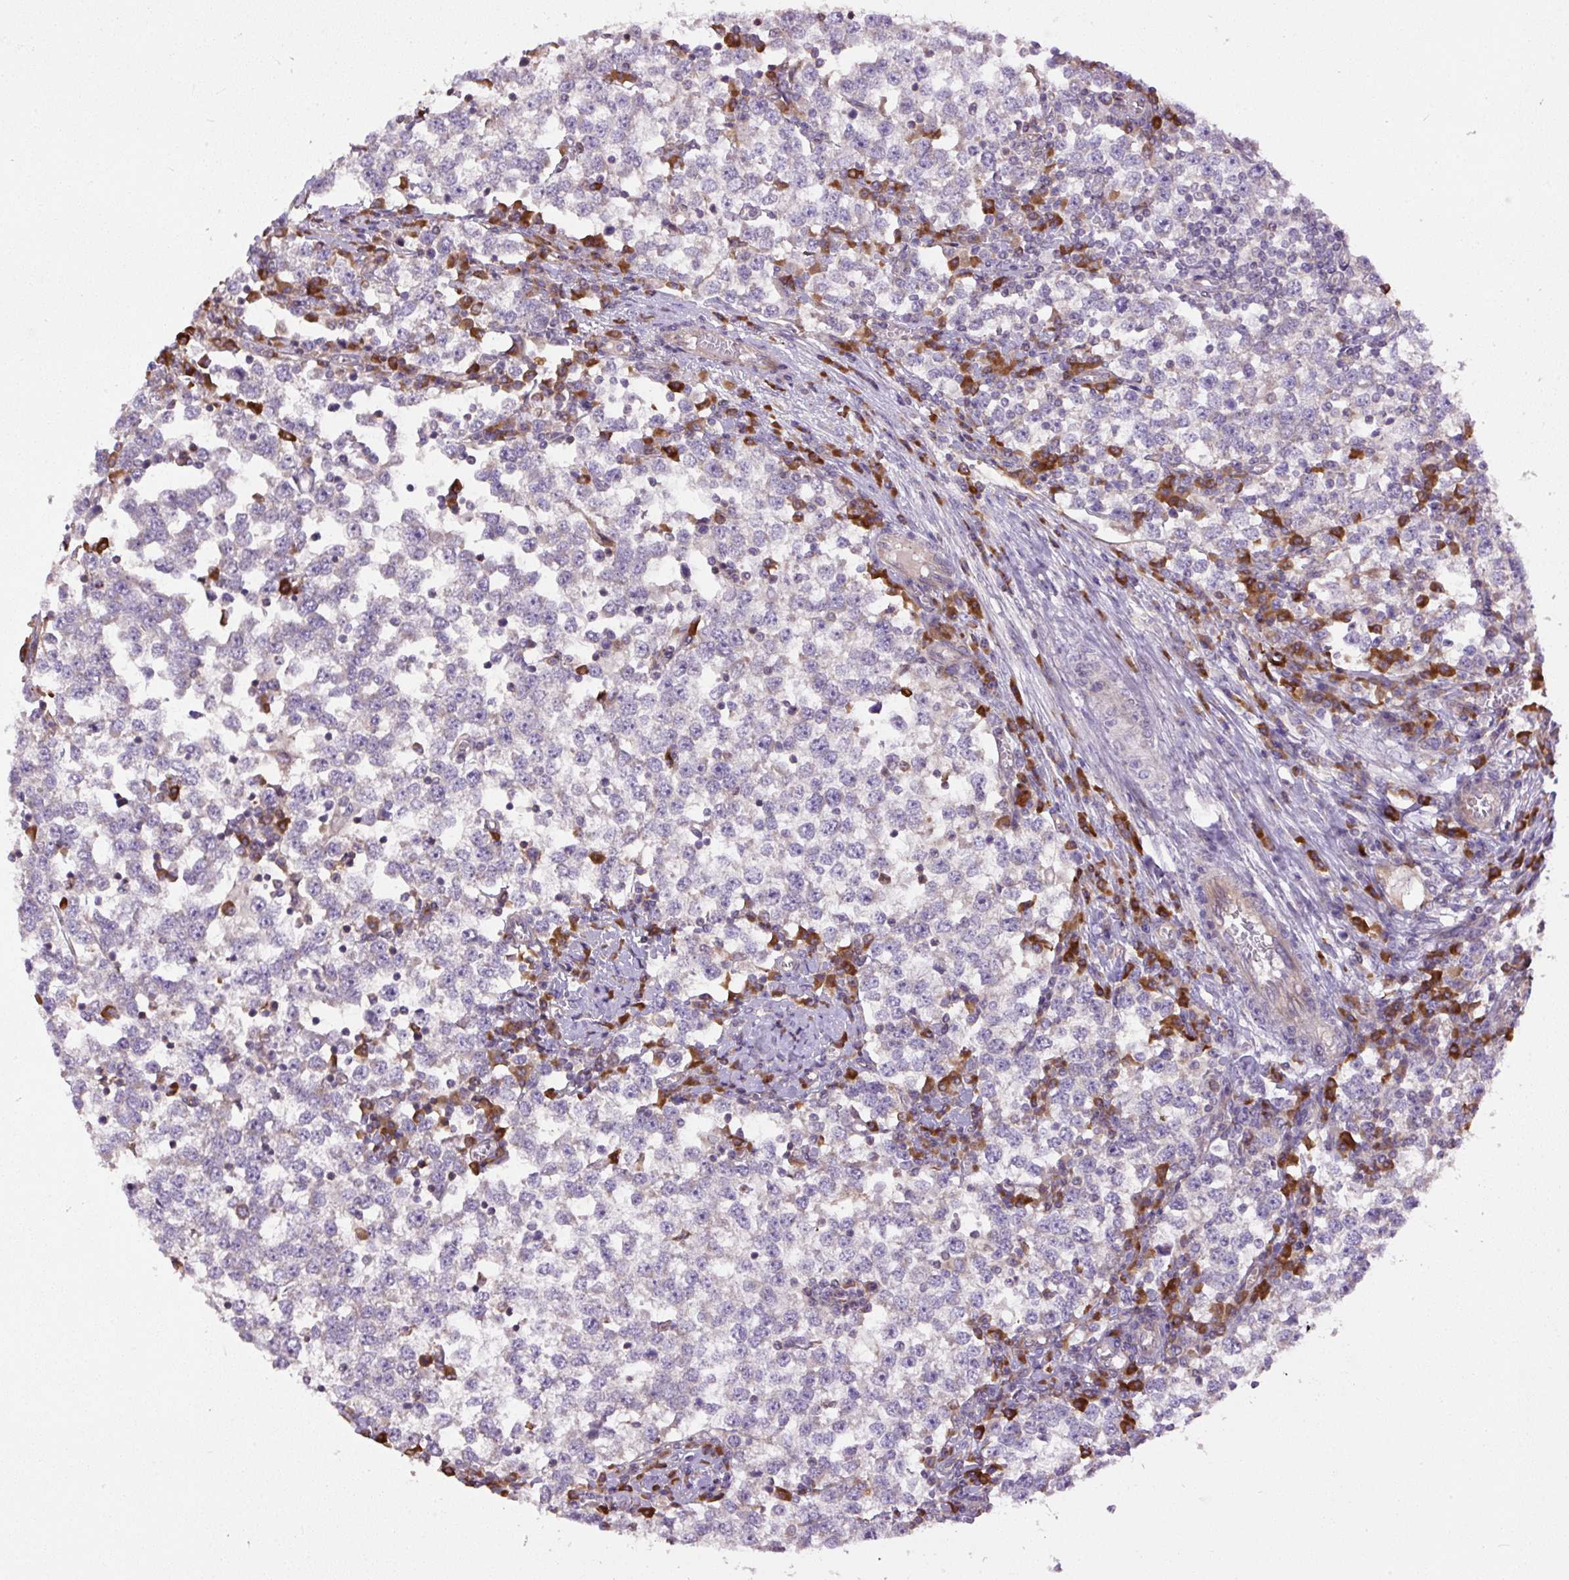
{"staining": {"intensity": "negative", "quantity": "none", "location": "none"}, "tissue": "testis cancer", "cell_type": "Tumor cells", "image_type": "cancer", "snomed": [{"axis": "morphology", "description": "Seminoma, NOS"}, {"axis": "topography", "description": "Testis"}], "caption": "Immunohistochemistry histopathology image of neoplastic tissue: testis cancer stained with DAB (3,3'-diaminobenzidine) exhibits no significant protein positivity in tumor cells.", "gene": "PPME1", "patient": {"sex": "male", "age": 65}}